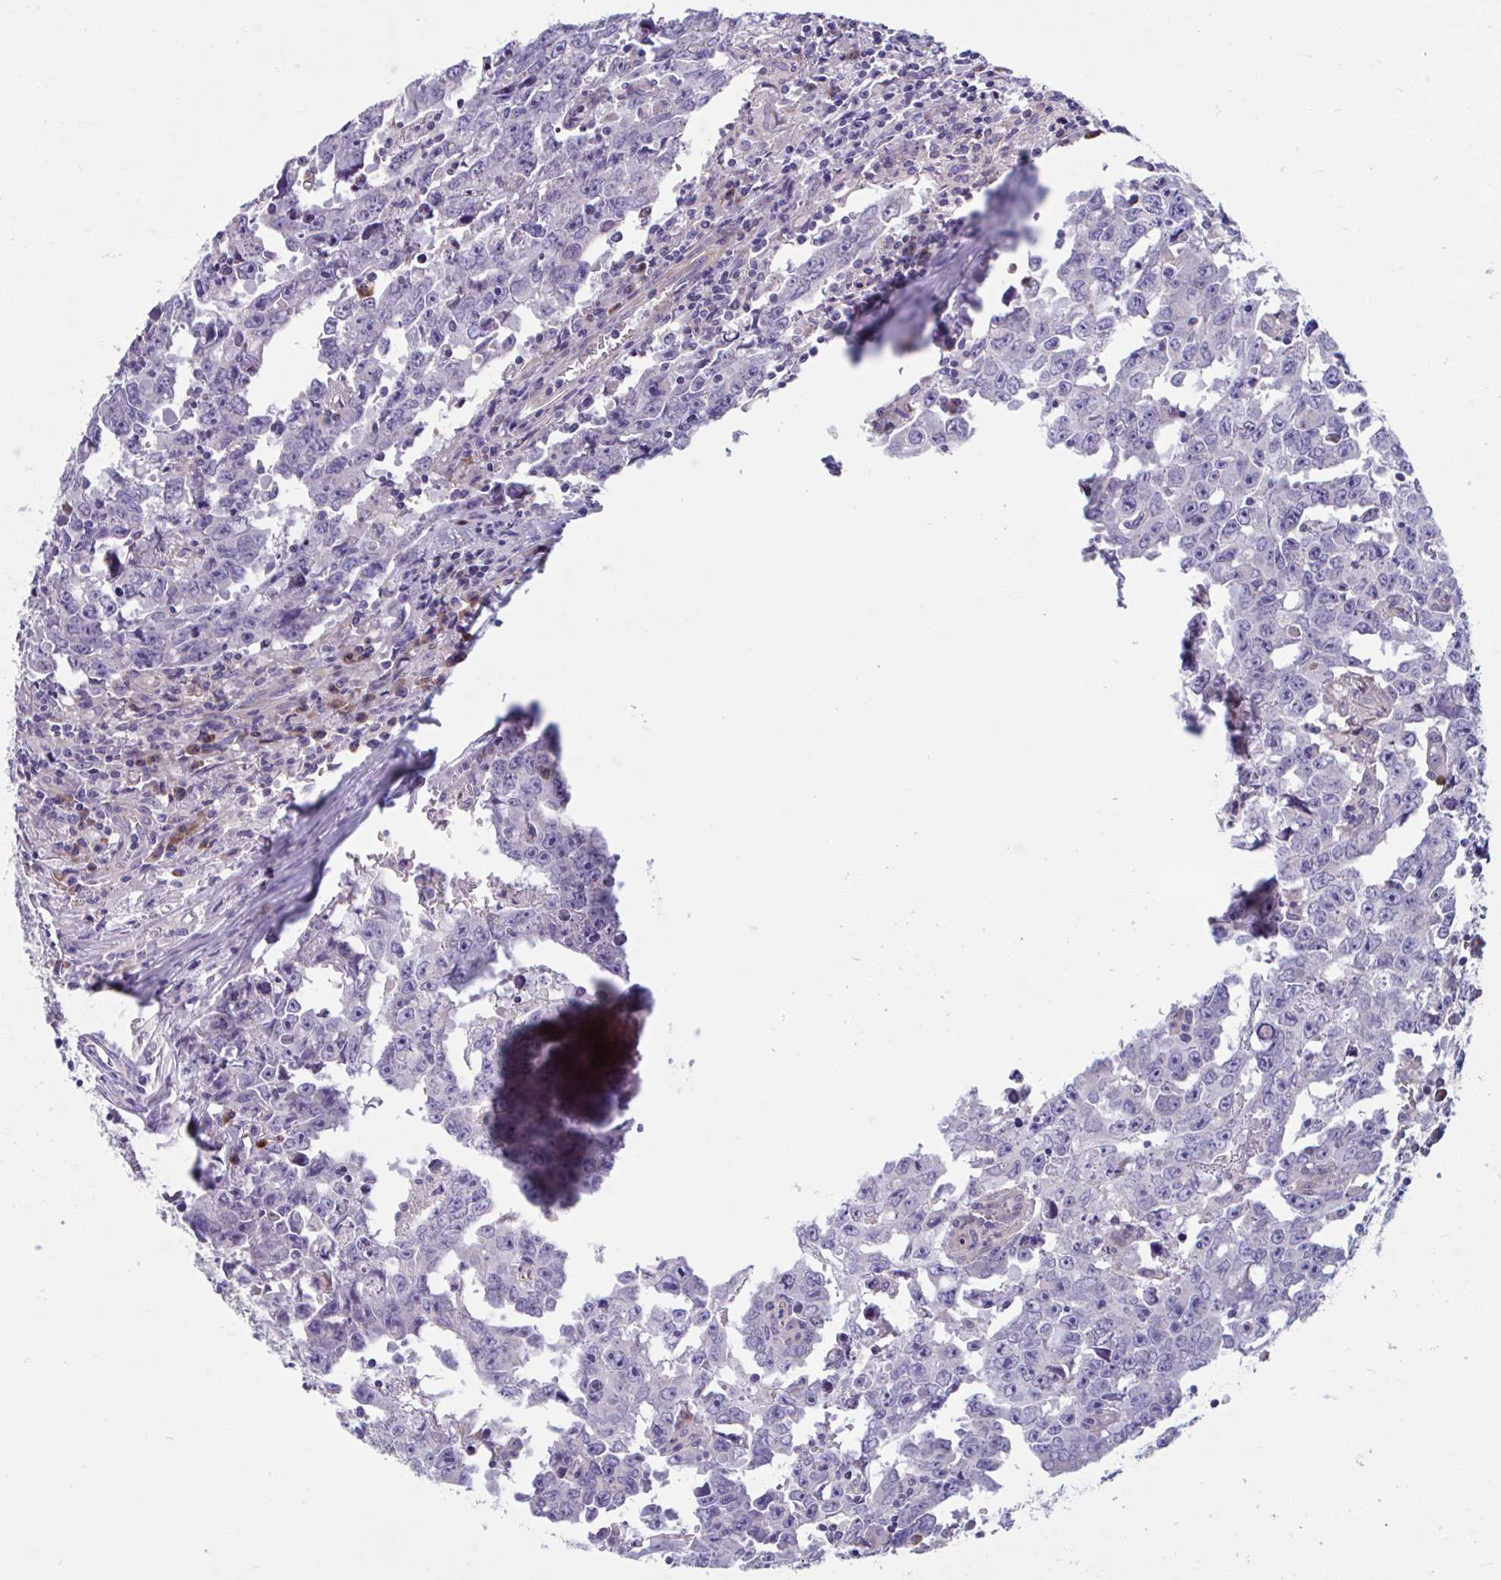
{"staining": {"intensity": "negative", "quantity": "none", "location": "none"}, "tissue": "testis cancer", "cell_type": "Tumor cells", "image_type": "cancer", "snomed": [{"axis": "morphology", "description": "Carcinoma, Embryonal, NOS"}, {"axis": "topography", "description": "Testis"}], "caption": "Histopathology image shows no significant protein staining in tumor cells of embryonal carcinoma (testis).", "gene": "WBP1", "patient": {"sex": "male", "age": 22}}